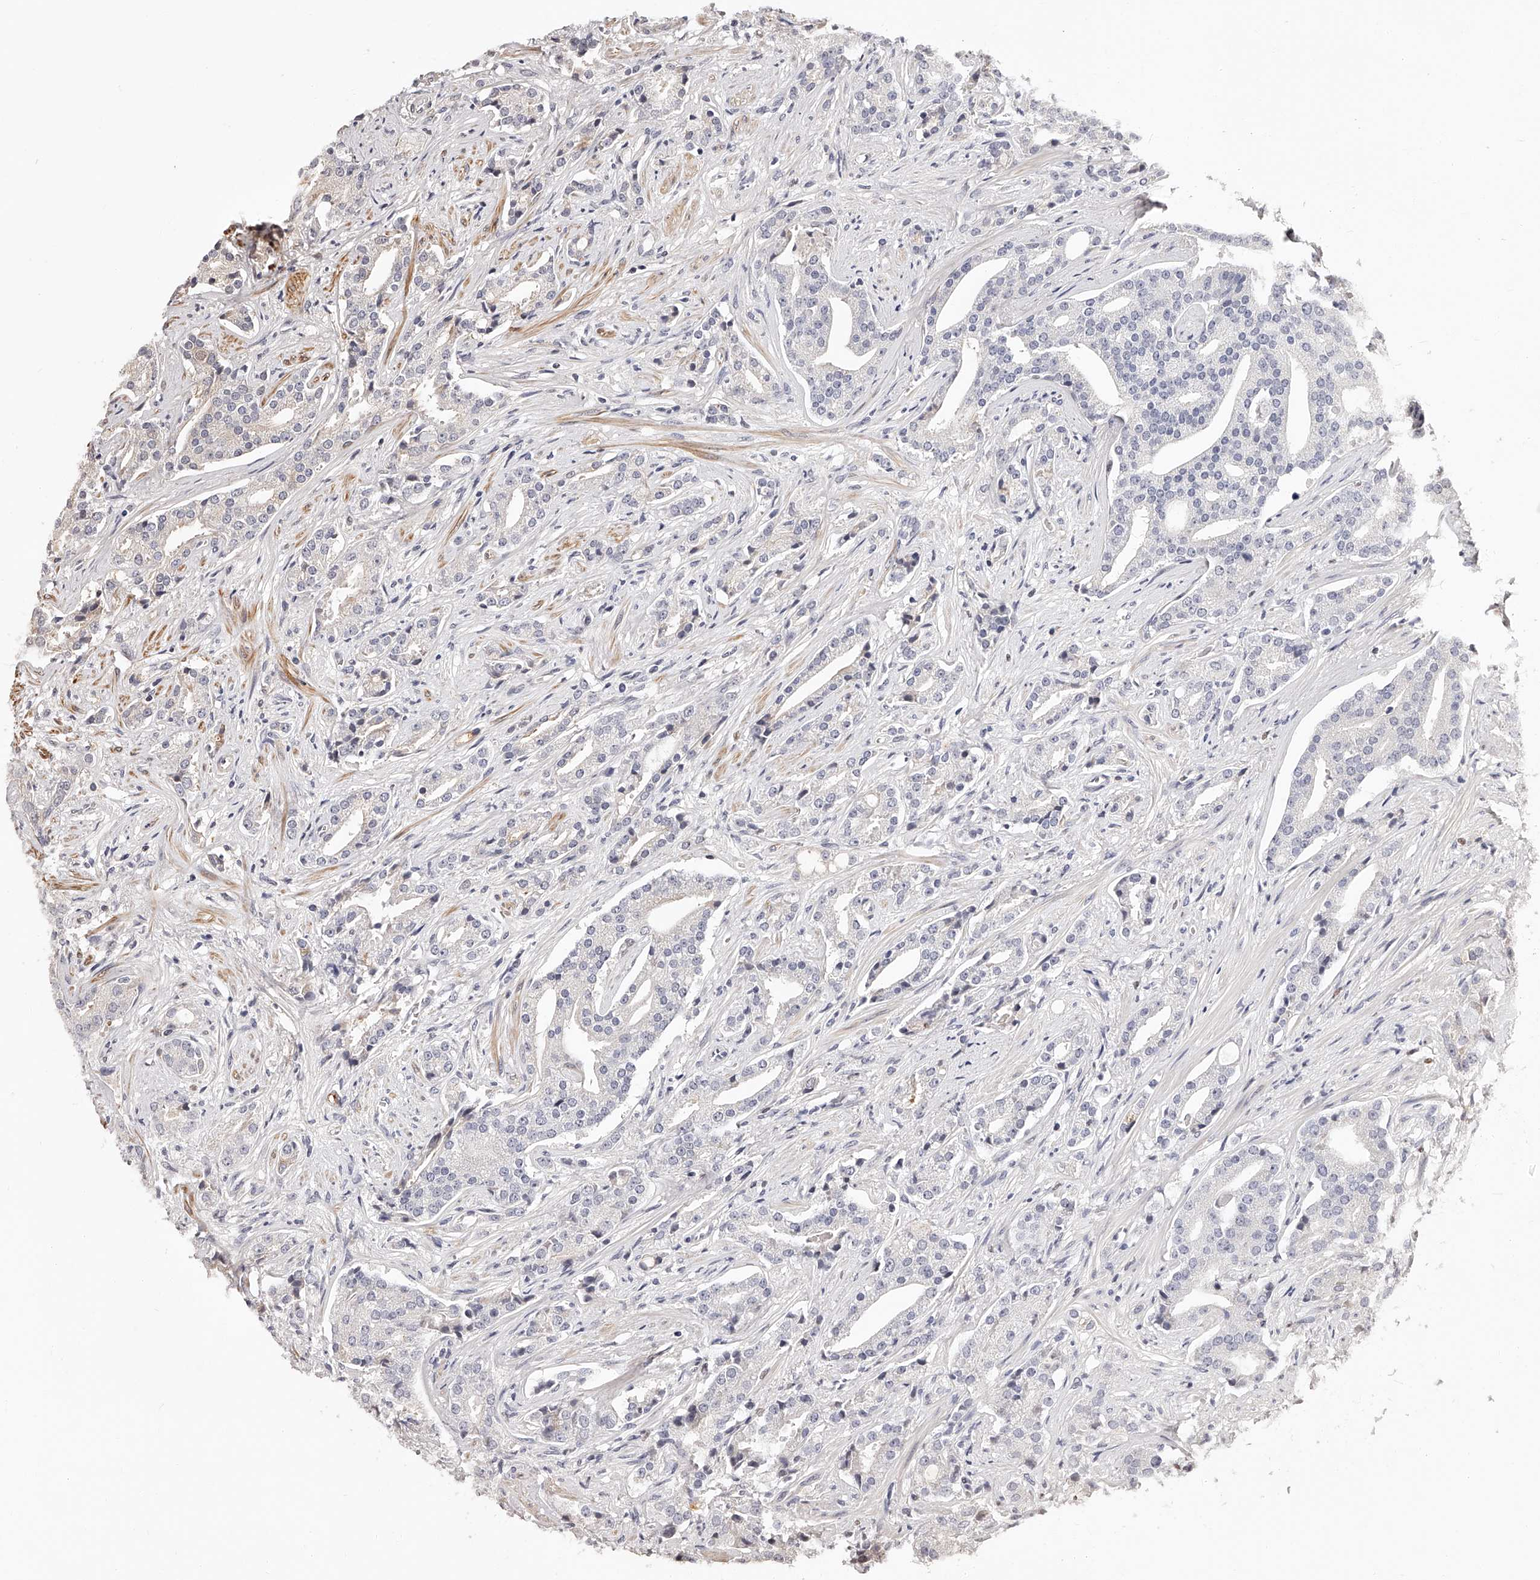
{"staining": {"intensity": "negative", "quantity": "none", "location": "none"}, "tissue": "prostate cancer", "cell_type": "Tumor cells", "image_type": "cancer", "snomed": [{"axis": "morphology", "description": "Adenocarcinoma, Low grade"}, {"axis": "topography", "description": "Prostate"}], "caption": "There is no significant expression in tumor cells of prostate cancer. (Brightfield microscopy of DAB IHC at high magnification).", "gene": "CUL7", "patient": {"sex": "male", "age": 67}}